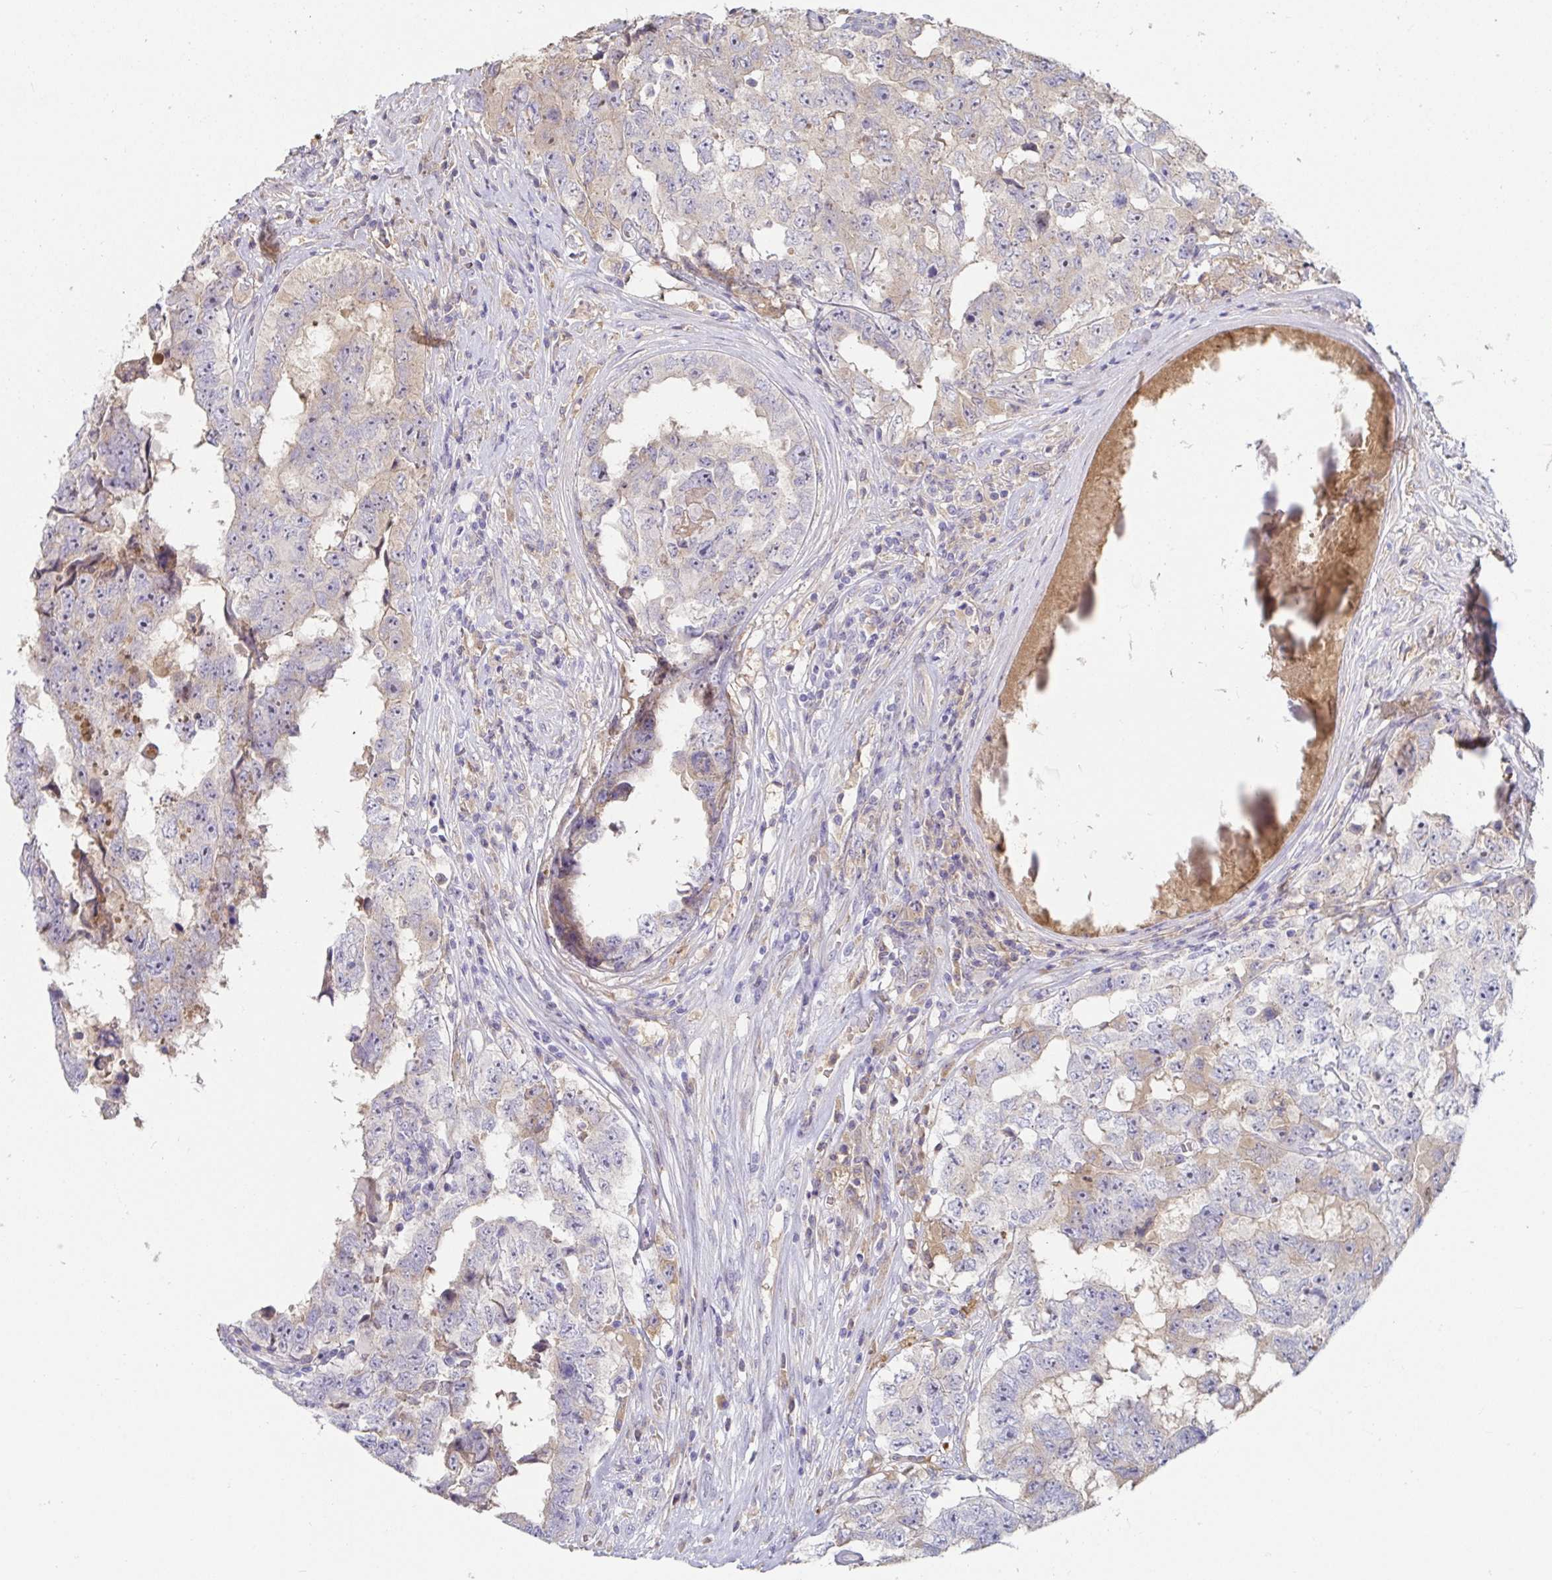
{"staining": {"intensity": "negative", "quantity": "none", "location": "none"}, "tissue": "testis cancer", "cell_type": "Tumor cells", "image_type": "cancer", "snomed": [{"axis": "morphology", "description": "Normal tissue, NOS"}, {"axis": "morphology", "description": "Carcinoma, Embryonal, NOS"}, {"axis": "topography", "description": "Testis"}, {"axis": "topography", "description": "Epididymis"}], "caption": "An IHC image of embryonal carcinoma (testis) is shown. There is no staining in tumor cells of embryonal carcinoma (testis).", "gene": "ANO5", "patient": {"sex": "male", "age": 25}}